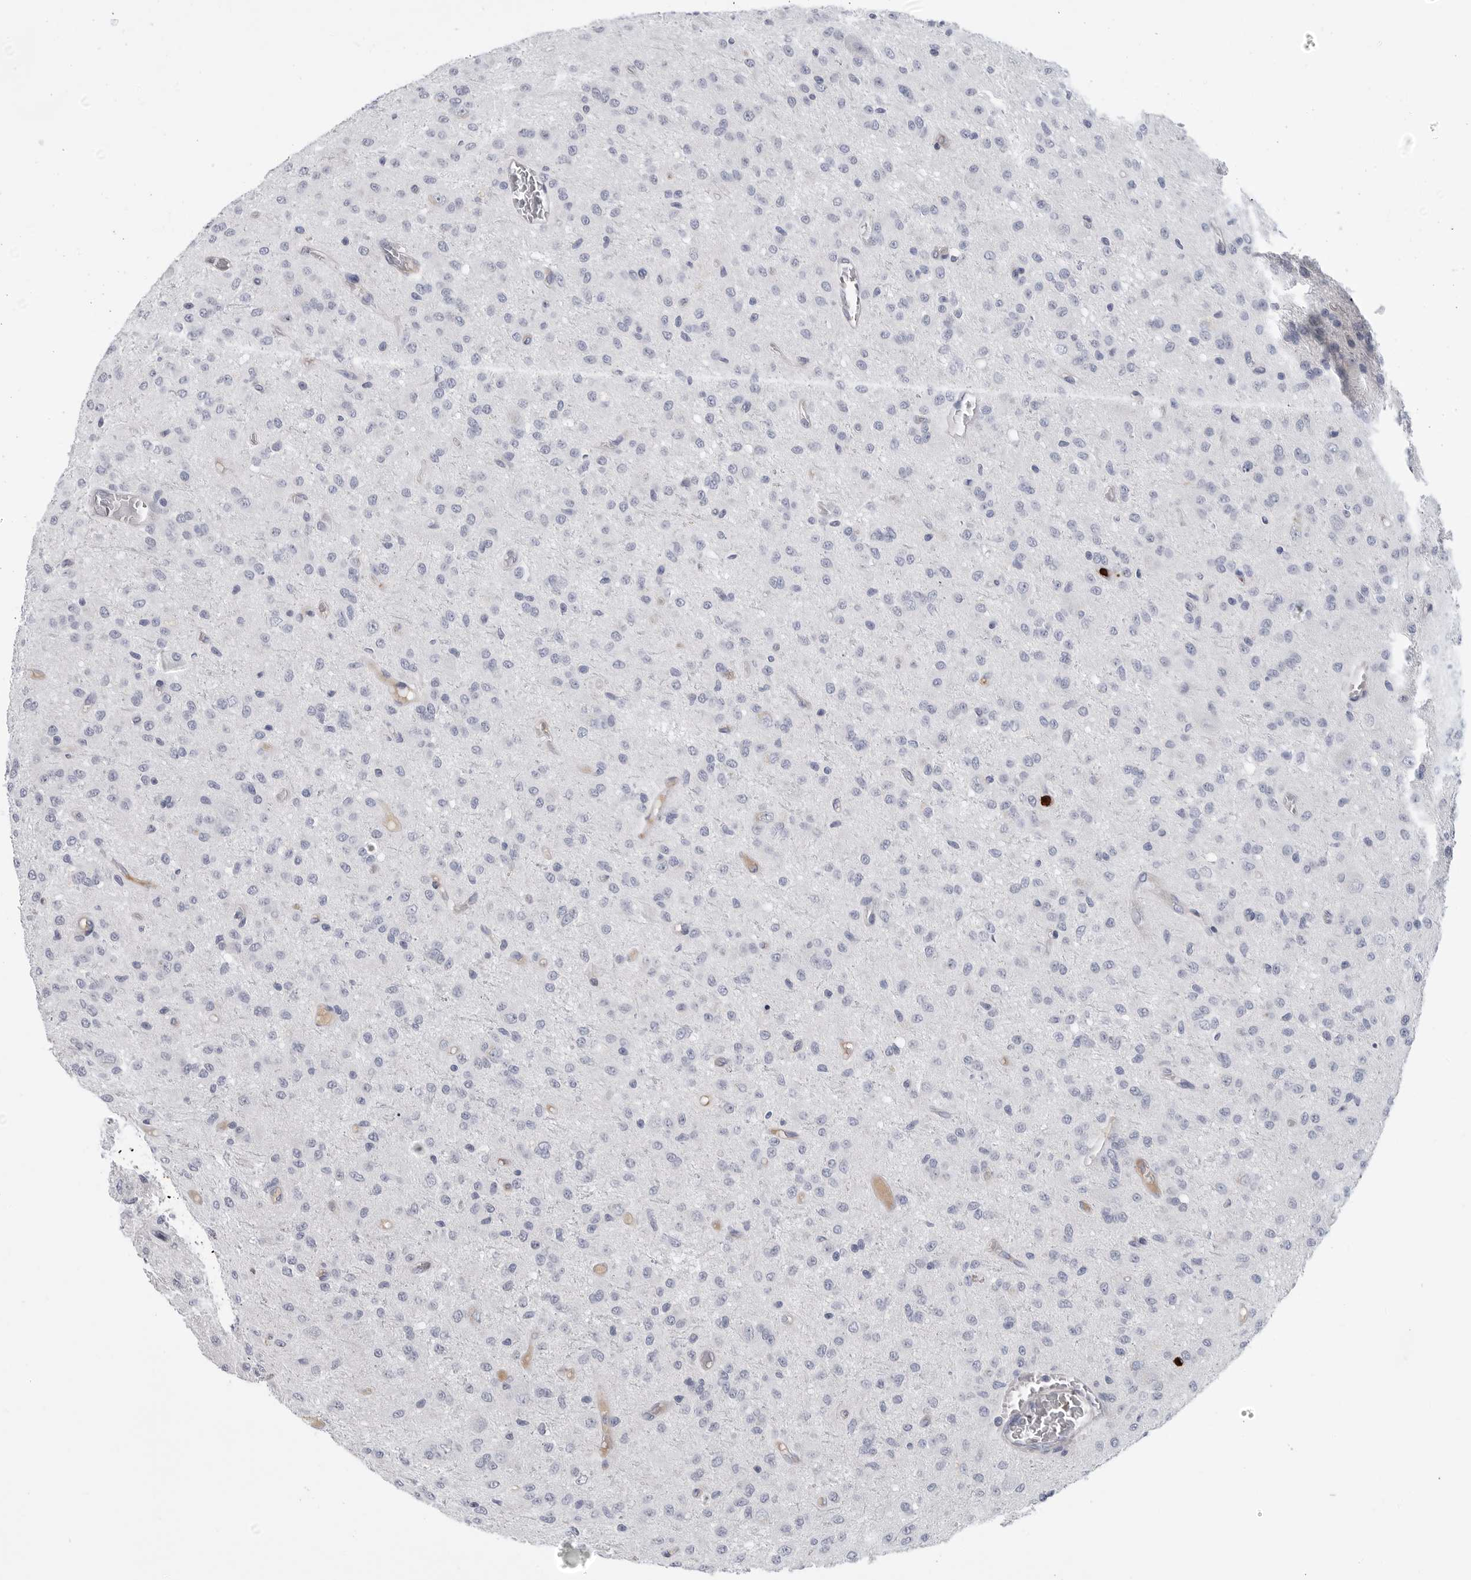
{"staining": {"intensity": "negative", "quantity": "none", "location": "none"}, "tissue": "glioma", "cell_type": "Tumor cells", "image_type": "cancer", "snomed": [{"axis": "morphology", "description": "Glioma, malignant, High grade"}, {"axis": "topography", "description": "Brain"}], "caption": "A photomicrograph of glioma stained for a protein exhibits no brown staining in tumor cells. (DAB immunohistochemistry, high magnification).", "gene": "CYB561D1", "patient": {"sex": "female", "age": 59}}